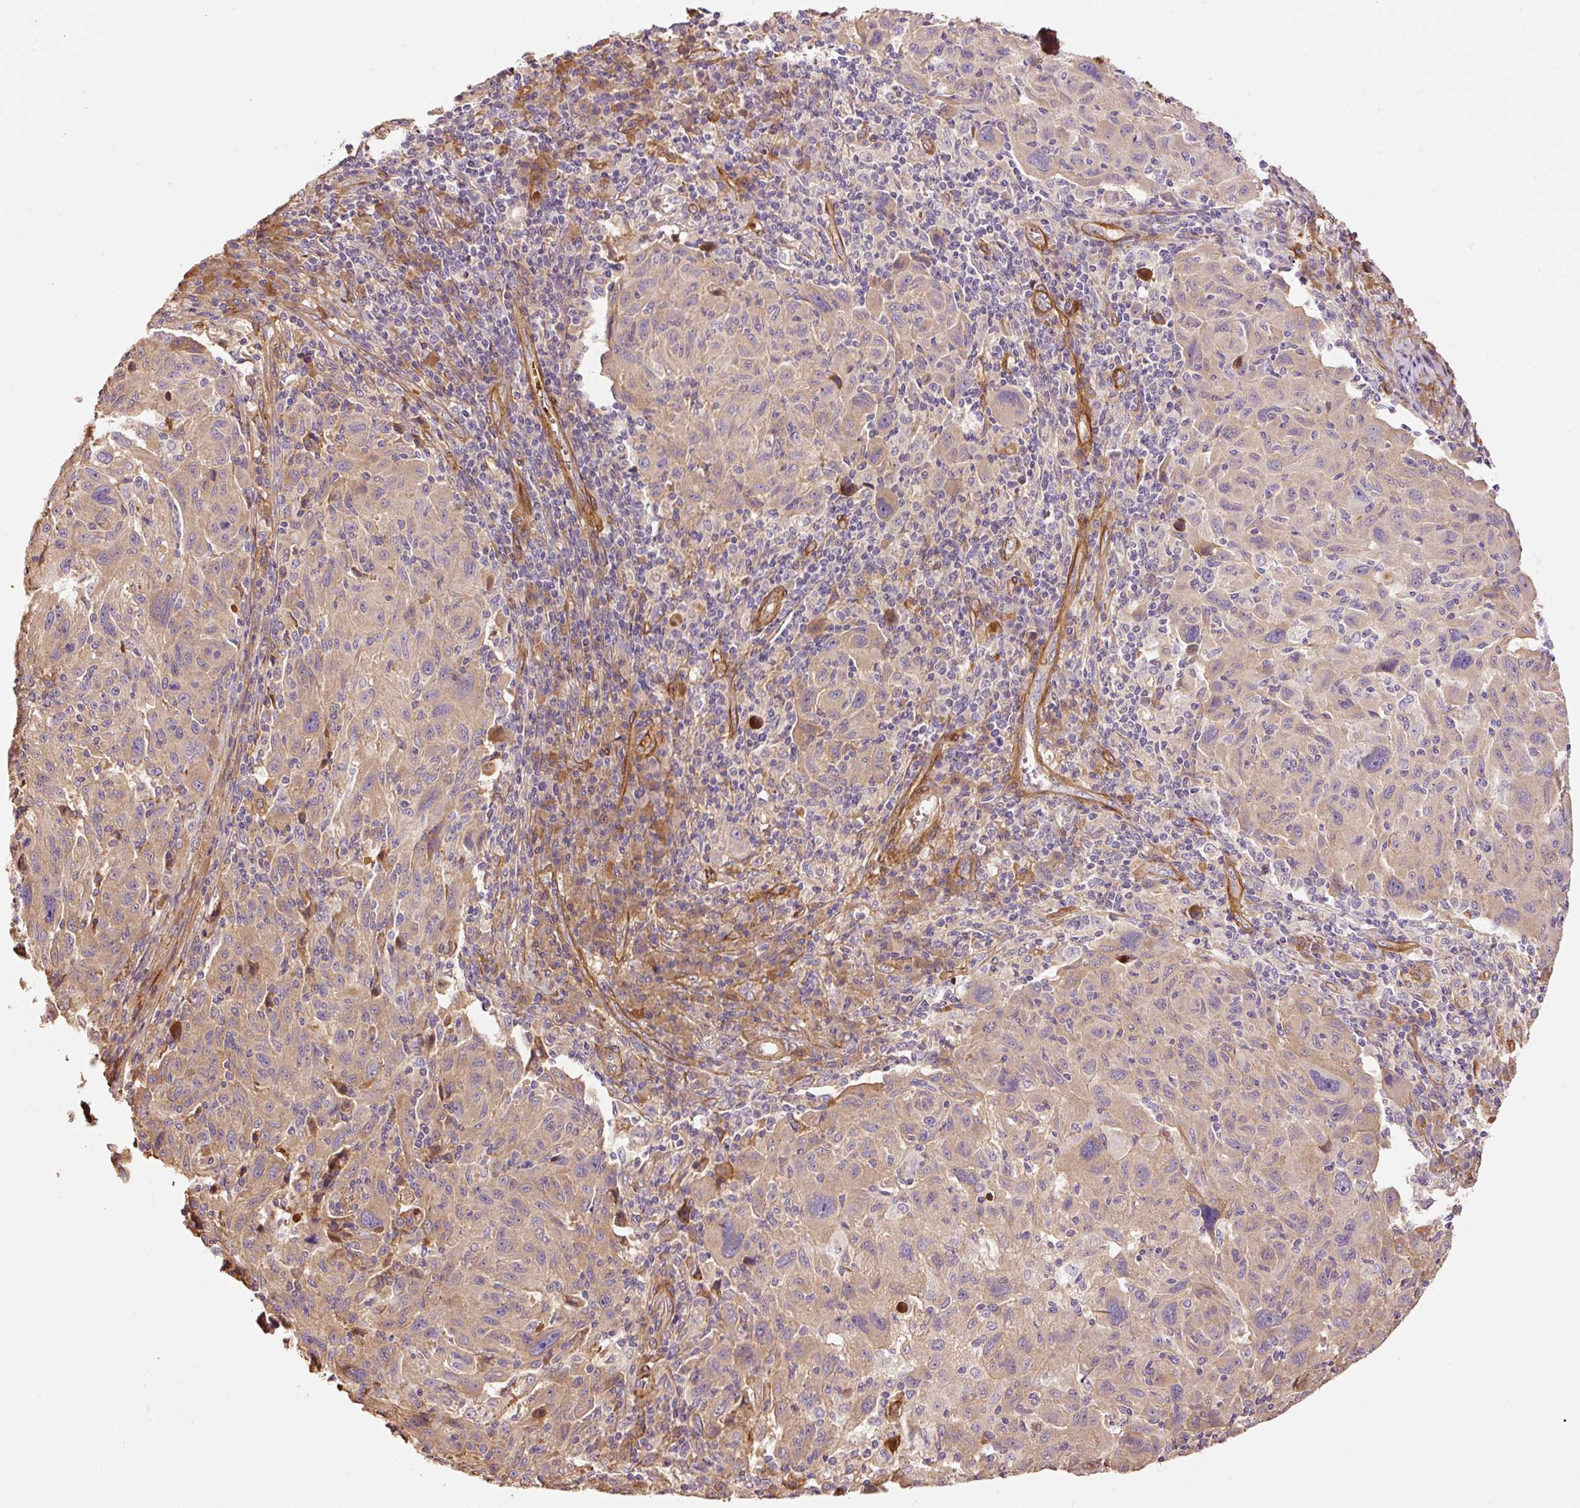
{"staining": {"intensity": "weak", "quantity": "25%-75%", "location": "cytoplasmic/membranous"}, "tissue": "melanoma", "cell_type": "Tumor cells", "image_type": "cancer", "snomed": [{"axis": "morphology", "description": "Malignant melanoma, NOS"}, {"axis": "topography", "description": "Skin"}], "caption": "About 25%-75% of tumor cells in human melanoma demonstrate weak cytoplasmic/membranous protein positivity as visualized by brown immunohistochemical staining.", "gene": "NID2", "patient": {"sex": "male", "age": 53}}